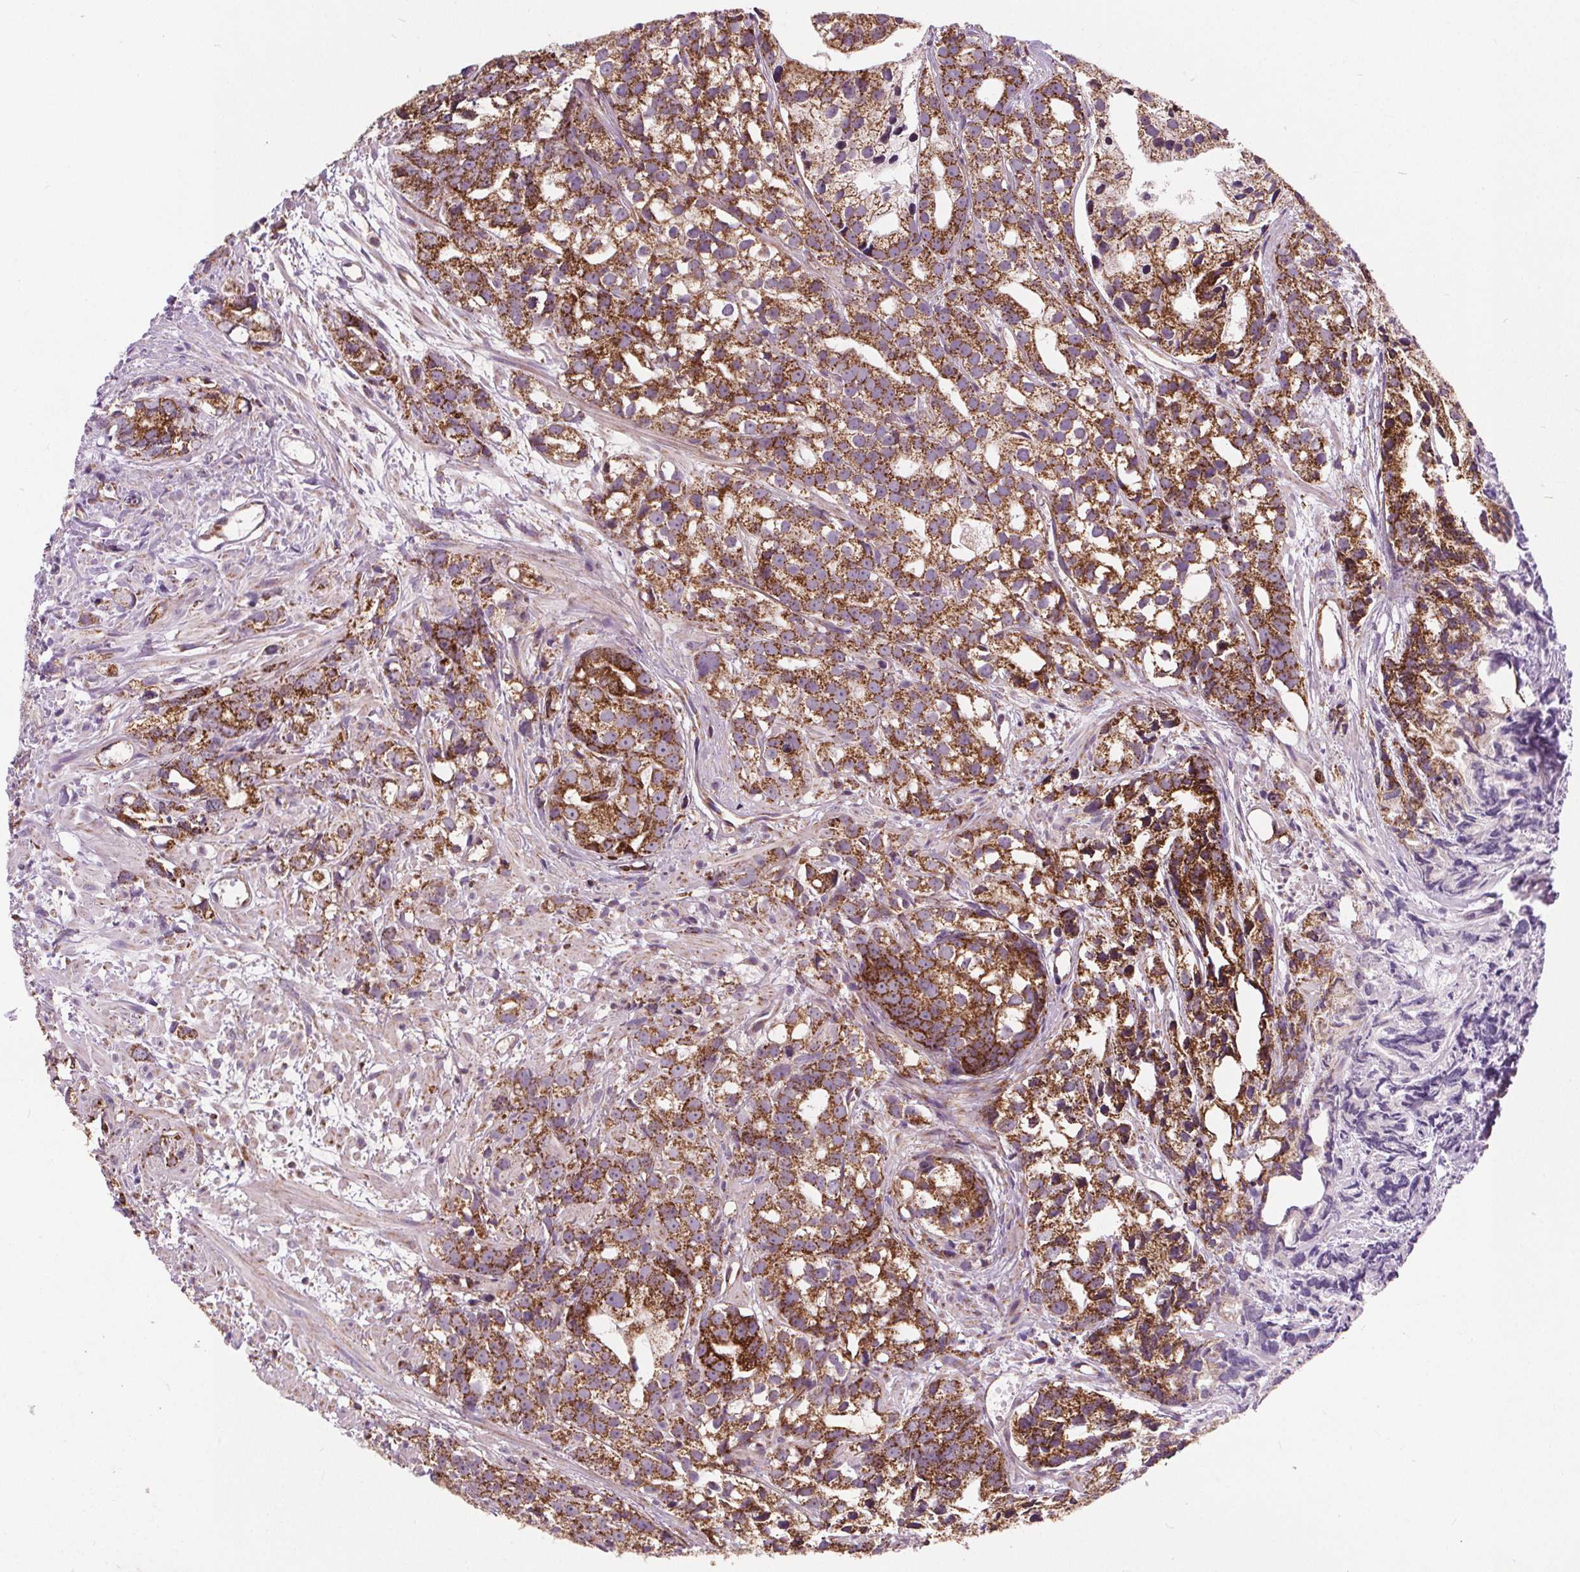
{"staining": {"intensity": "strong", "quantity": ">75%", "location": "cytoplasmic/membranous"}, "tissue": "prostate cancer", "cell_type": "Tumor cells", "image_type": "cancer", "snomed": [{"axis": "morphology", "description": "Adenocarcinoma, High grade"}, {"axis": "topography", "description": "Prostate"}], "caption": "Adenocarcinoma (high-grade) (prostate) was stained to show a protein in brown. There is high levels of strong cytoplasmic/membranous expression in approximately >75% of tumor cells.", "gene": "GOLT1B", "patient": {"sex": "male", "age": 79}}